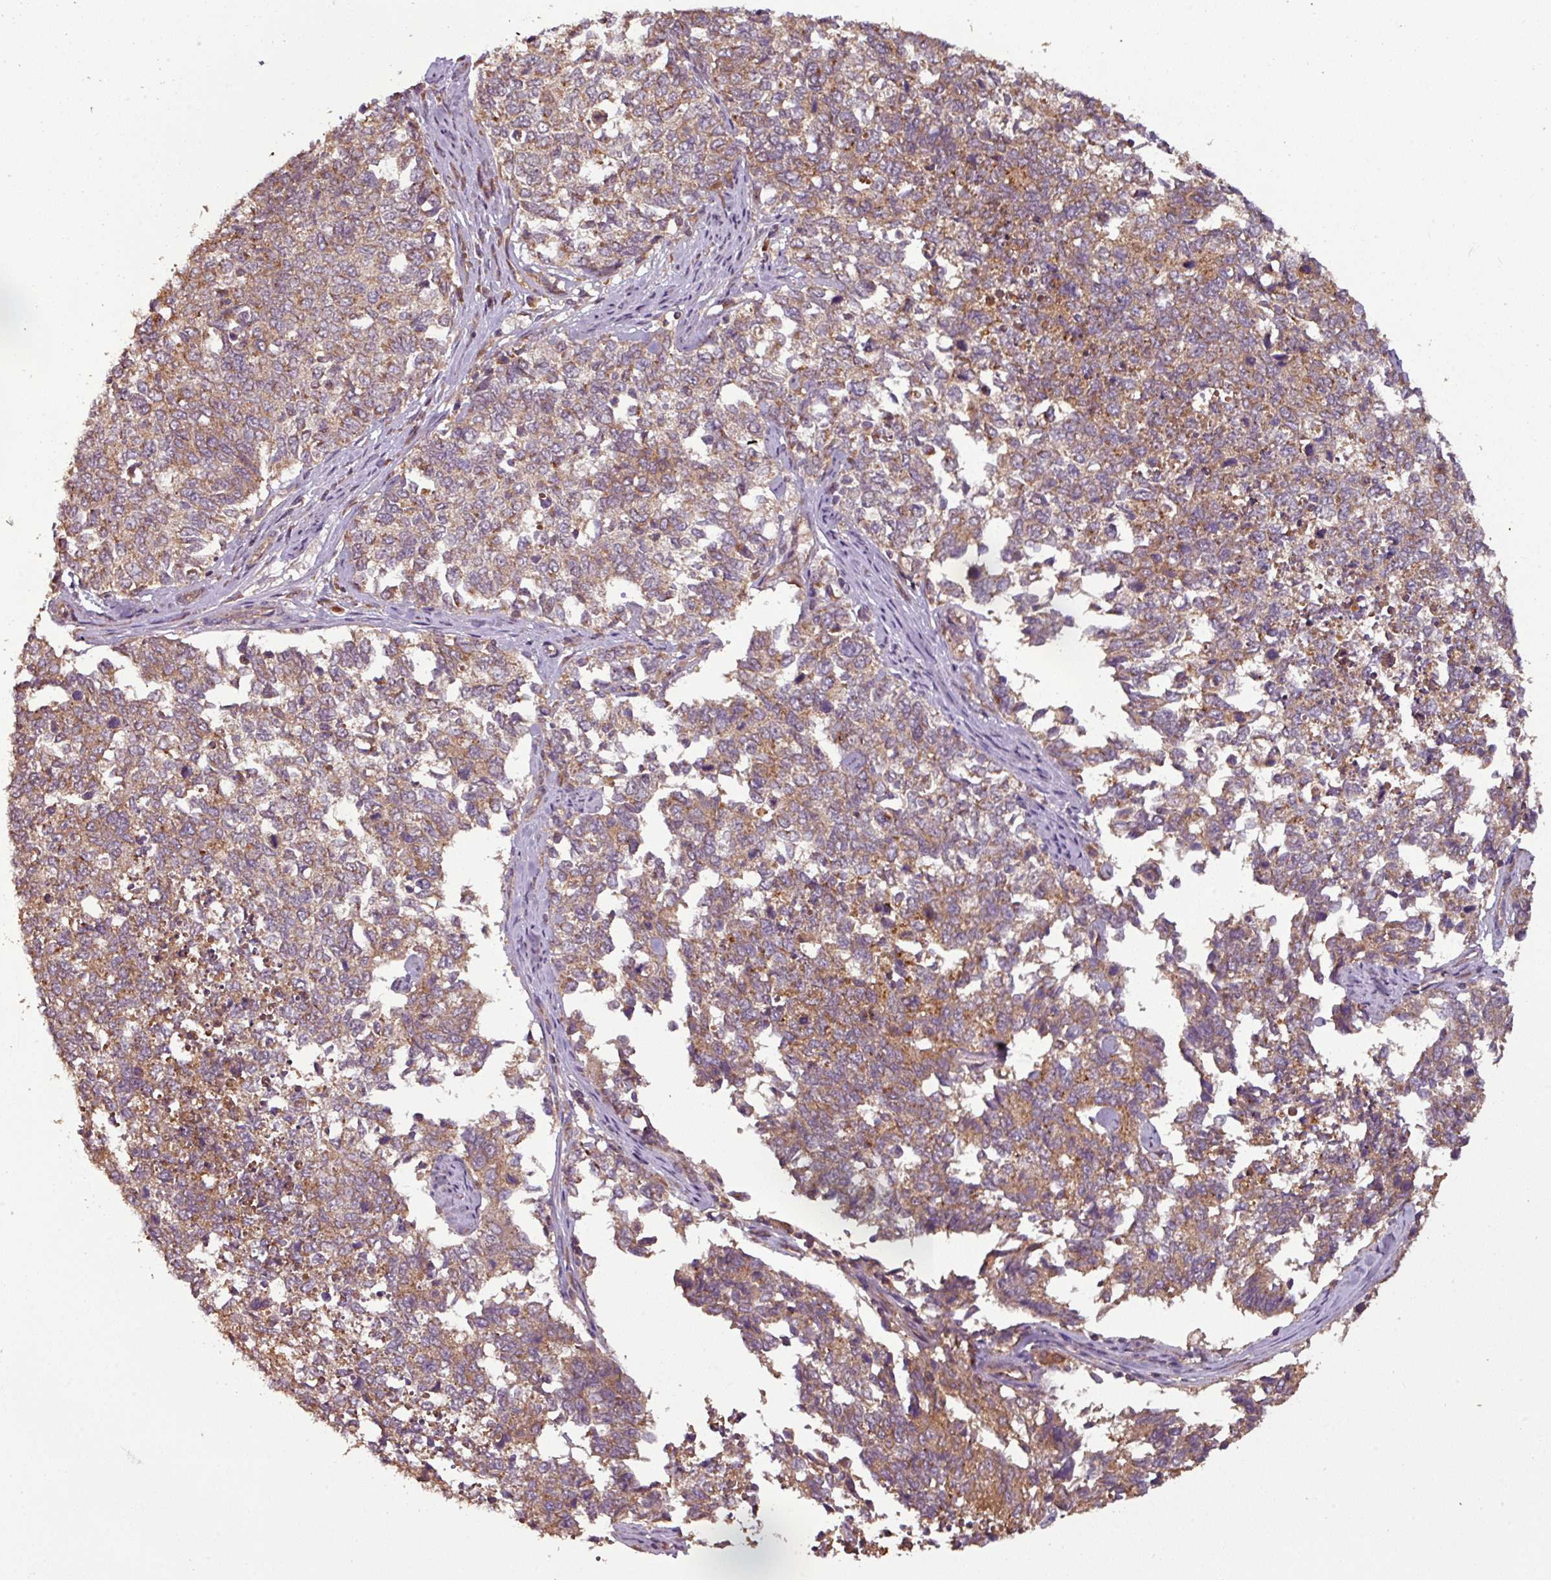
{"staining": {"intensity": "moderate", "quantity": ">75%", "location": "cytoplasmic/membranous"}, "tissue": "cervical cancer", "cell_type": "Tumor cells", "image_type": "cancer", "snomed": [{"axis": "morphology", "description": "Squamous cell carcinoma, NOS"}, {"axis": "topography", "description": "Cervix"}], "caption": "High-power microscopy captured an IHC histopathology image of cervical squamous cell carcinoma, revealing moderate cytoplasmic/membranous positivity in about >75% of tumor cells. The staining is performed using DAB brown chromogen to label protein expression. The nuclei are counter-stained blue using hematoxylin.", "gene": "NT5C3A", "patient": {"sex": "female", "age": 63}}